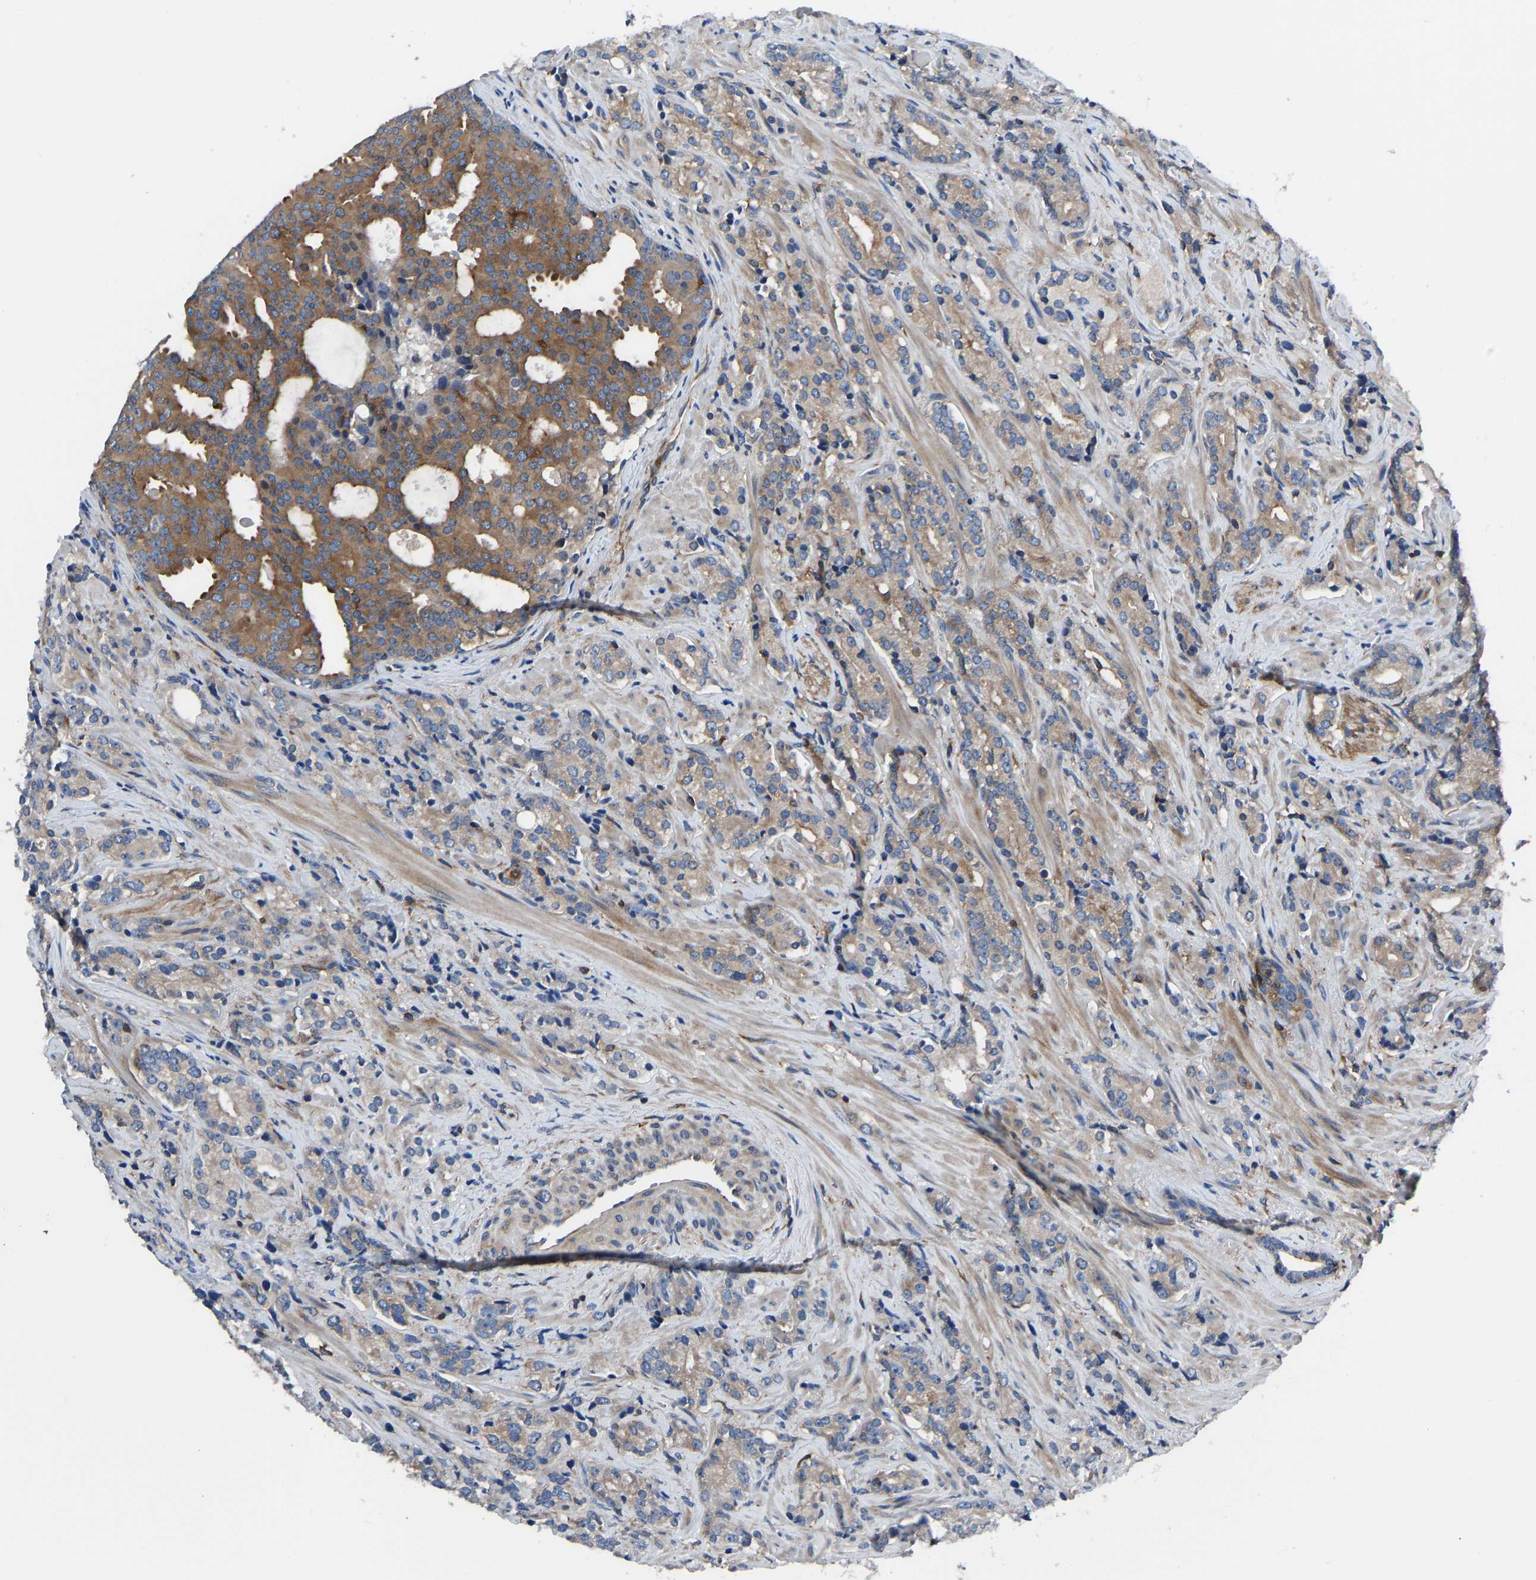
{"staining": {"intensity": "moderate", "quantity": "25%-75%", "location": "cytoplasmic/membranous"}, "tissue": "prostate cancer", "cell_type": "Tumor cells", "image_type": "cancer", "snomed": [{"axis": "morphology", "description": "Adenocarcinoma, High grade"}, {"axis": "topography", "description": "Prostate"}], "caption": "Tumor cells show medium levels of moderate cytoplasmic/membranous staining in approximately 25%-75% of cells in human high-grade adenocarcinoma (prostate).", "gene": "PRKAR1A", "patient": {"sex": "male", "age": 71}}